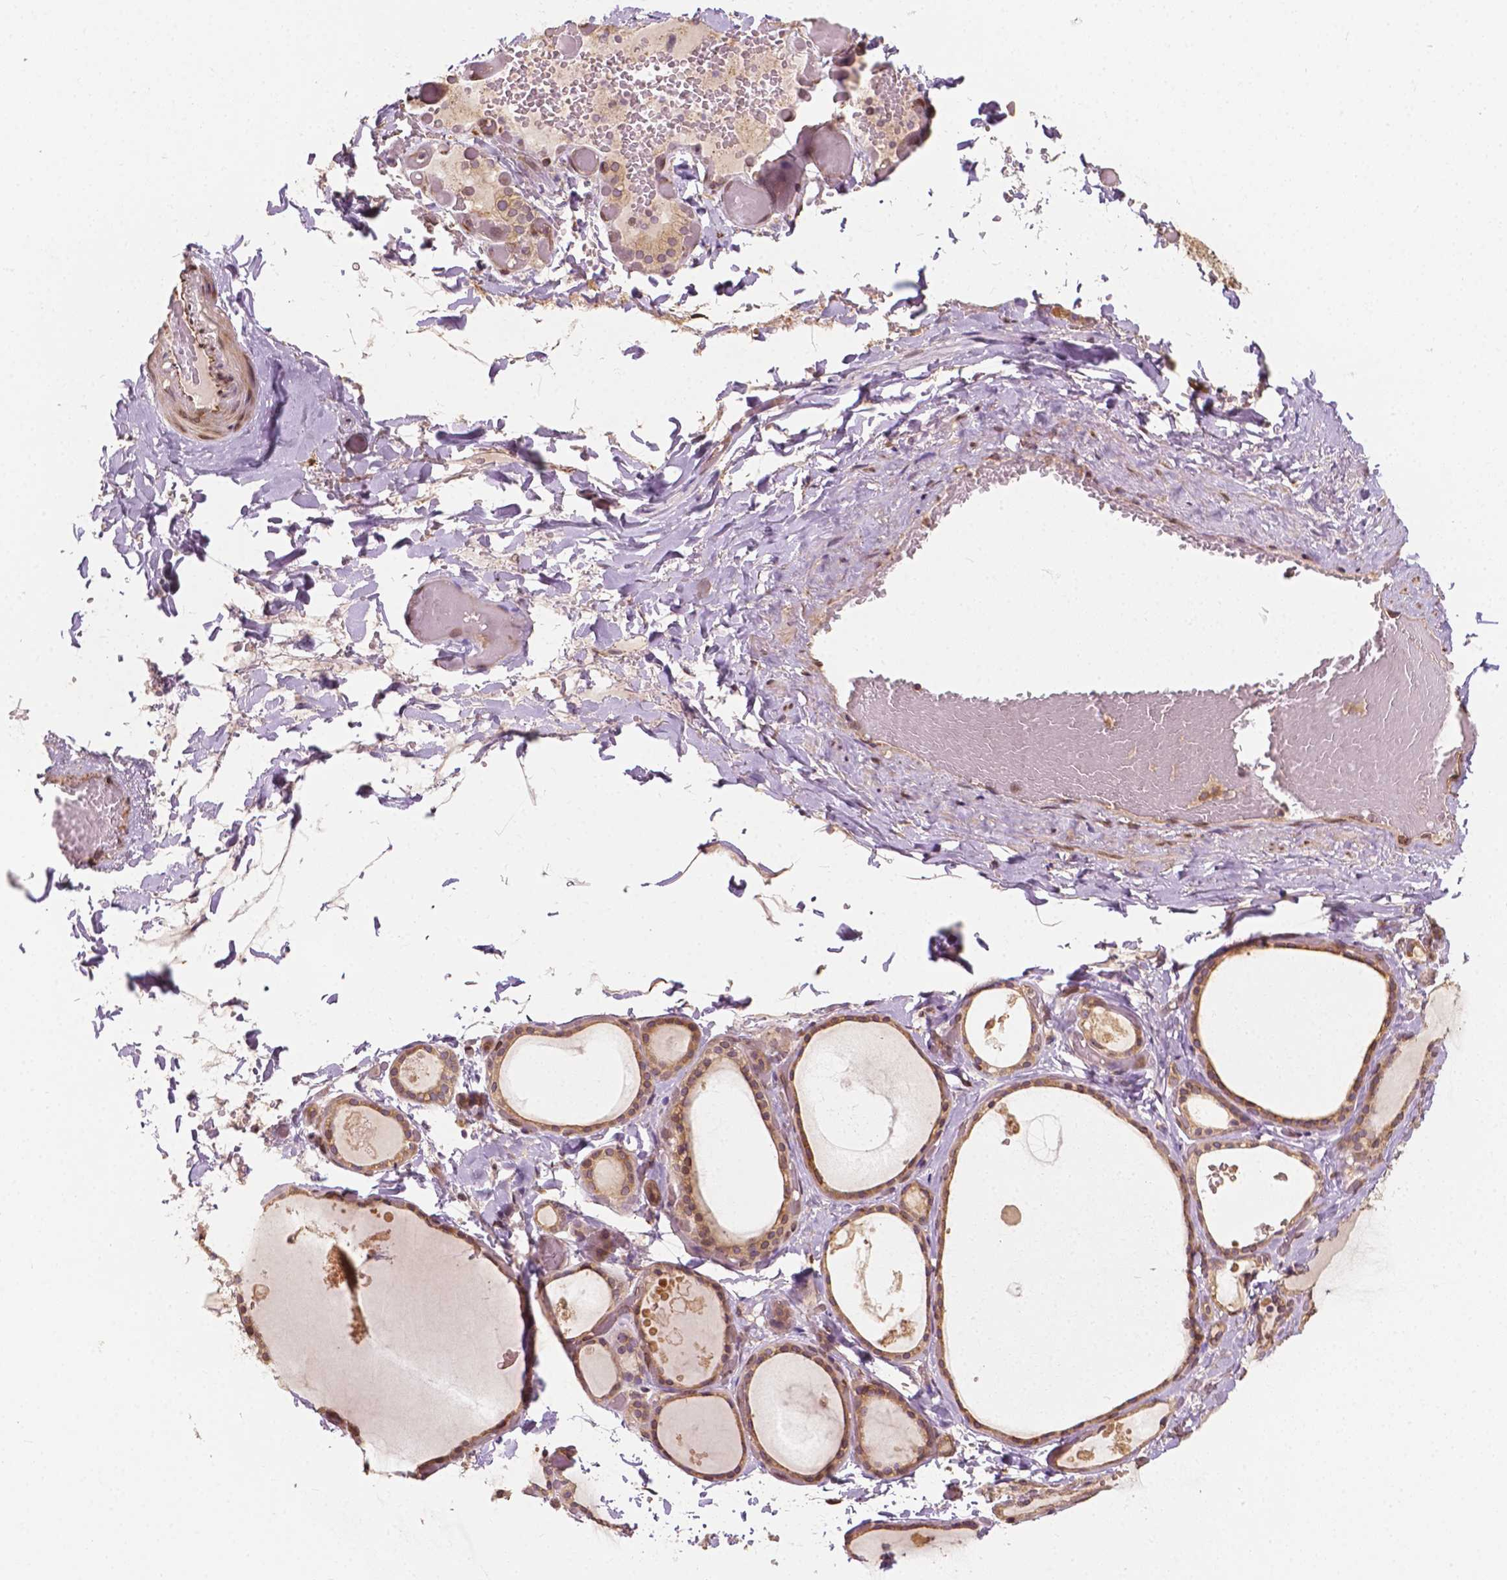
{"staining": {"intensity": "moderate", "quantity": ">75%", "location": "cytoplasmic/membranous"}, "tissue": "thyroid gland", "cell_type": "Glandular cells", "image_type": "normal", "snomed": [{"axis": "morphology", "description": "Normal tissue, NOS"}, {"axis": "topography", "description": "Thyroid gland"}], "caption": "An image of thyroid gland stained for a protein demonstrates moderate cytoplasmic/membranous brown staining in glandular cells. The staining was performed using DAB (3,3'-diaminobenzidine), with brown indicating positive protein expression. Nuclei are stained blue with hematoxylin.", "gene": "G3BP1", "patient": {"sex": "female", "age": 56}}